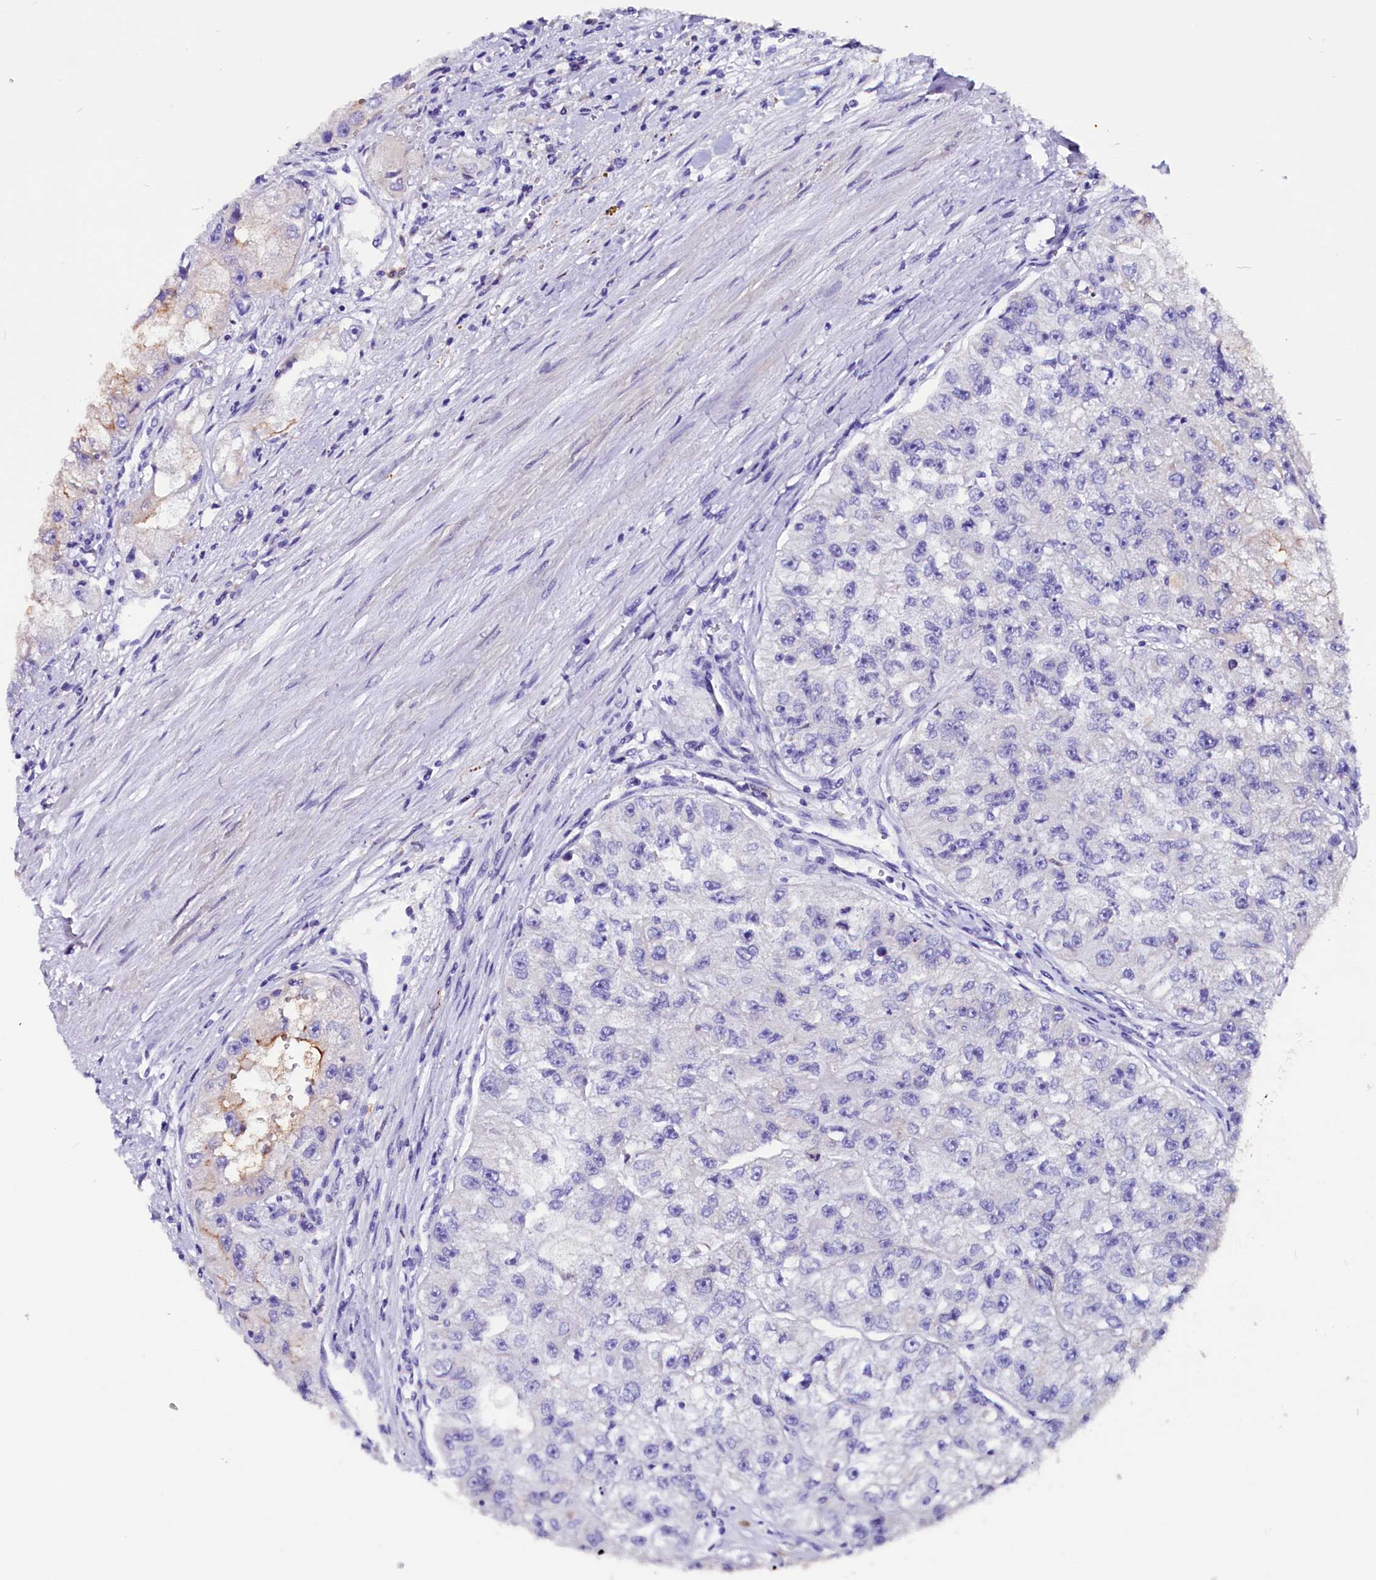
{"staining": {"intensity": "negative", "quantity": "none", "location": "none"}, "tissue": "renal cancer", "cell_type": "Tumor cells", "image_type": "cancer", "snomed": [{"axis": "morphology", "description": "Adenocarcinoma, NOS"}, {"axis": "topography", "description": "Kidney"}], "caption": "Histopathology image shows no significant protein staining in tumor cells of renal cancer (adenocarcinoma).", "gene": "CCBE1", "patient": {"sex": "male", "age": 63}}